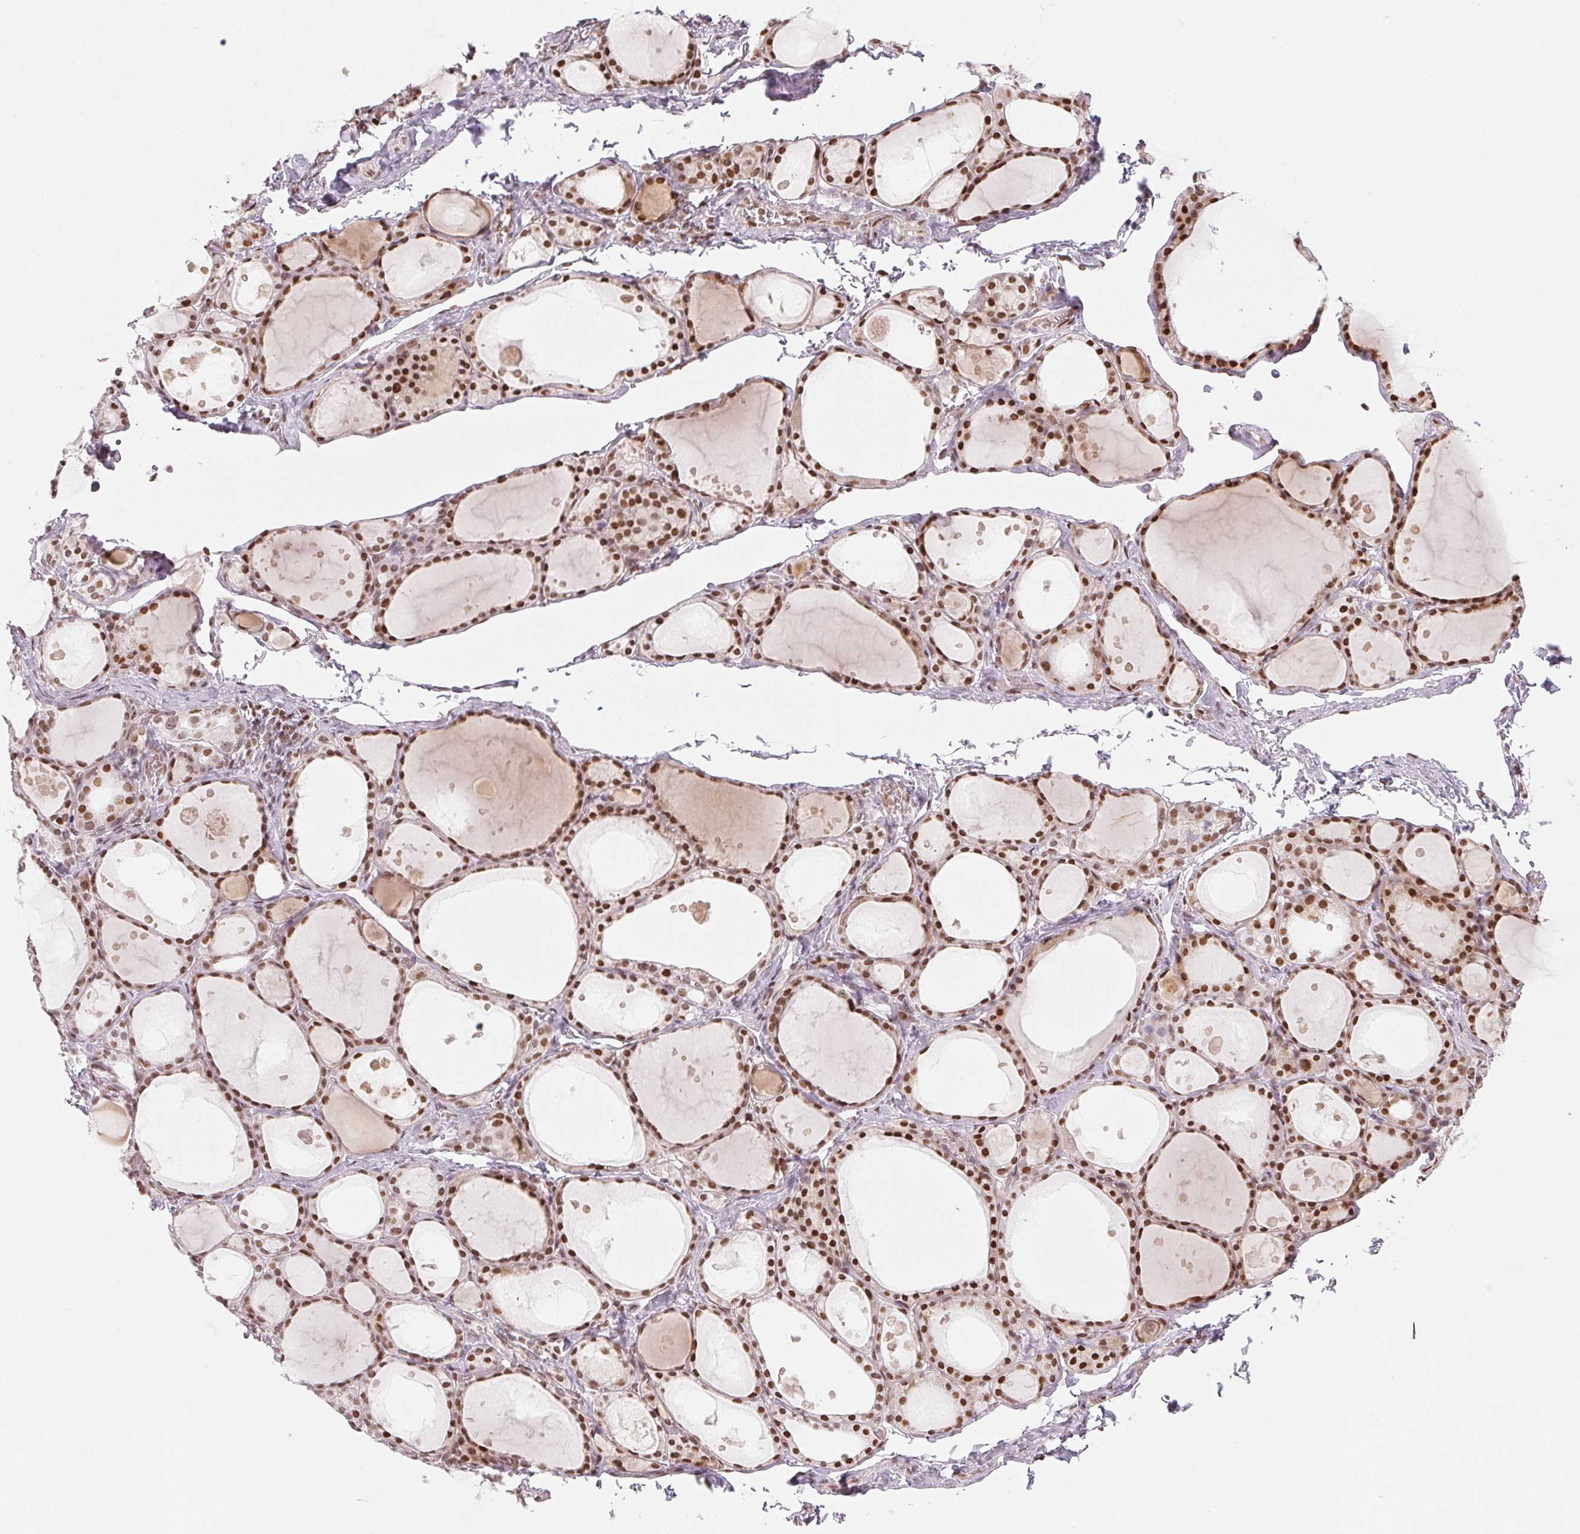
{"staining": {"intensity": "moderate", "quantity": ">75%", "location": "nuclear"}, "tissue": "thyroid gland", "cell_type": "Glandular cells", "image_type": "normal", "snomed": [{"axis": "morphology", "description": "Normal tissue, NOS"}, {"axis": "topography", "description": "Thyroid gland"}], "caption": "The micrograph demonstrates immunohistochemical staining of benign thyroid gland. There is moderate nuclear expression is seen in approximately >75% of glandular cells. The staining was performed using DAB (3,3'-diaminobenzidine) to visualize the protein expression in brown, while the nuclei were stained in blue with hematoxylin (Magnification: 20x).", "gene": "KAT6A", "patient": {"sex": "male", "age": 68}}